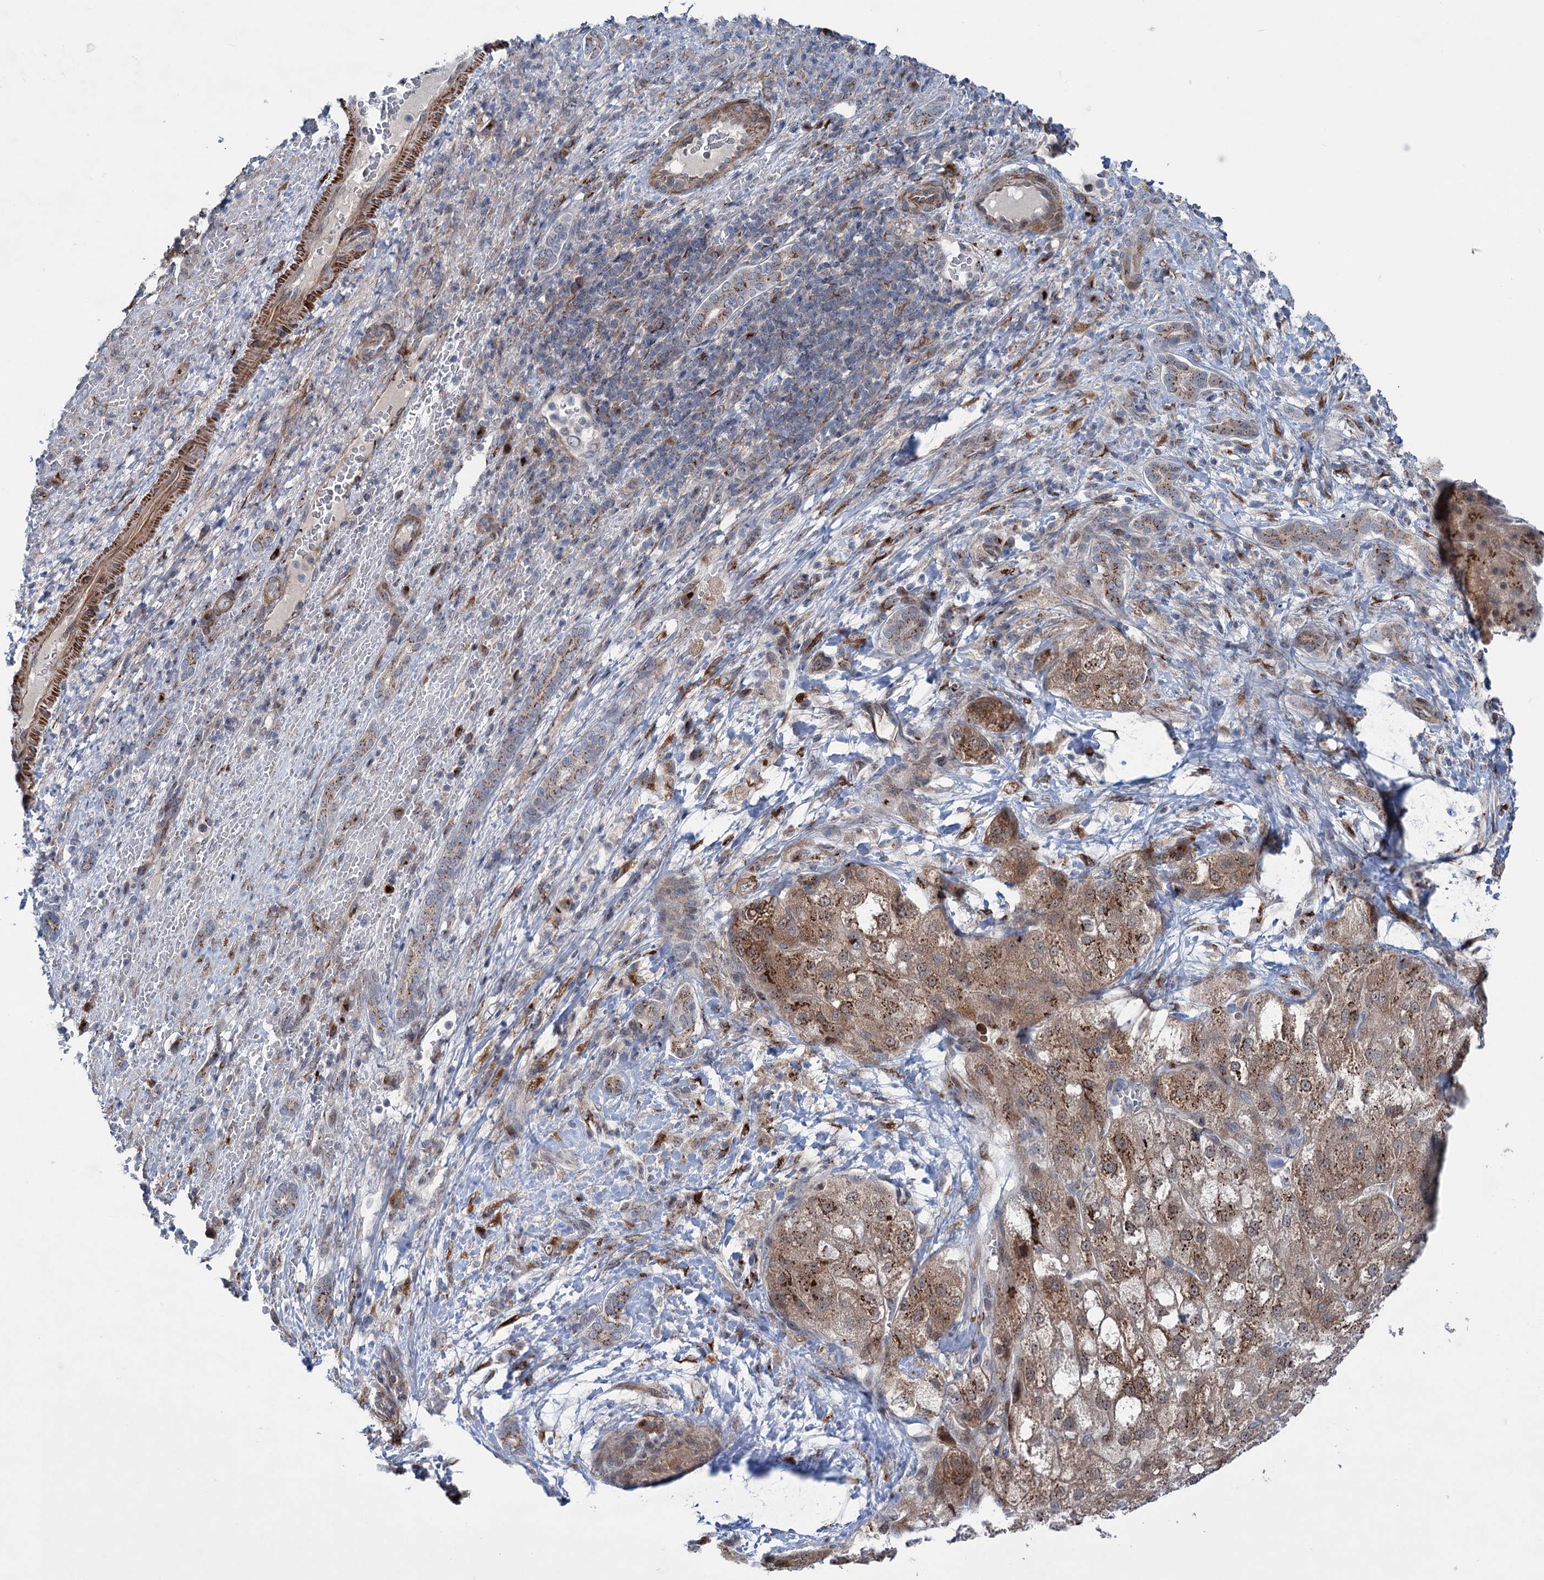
{"staining": {"intensity": "strong", "quantity": ">75%", "location": "cytoplasmic/membranous"}, "tissue": "liver cancer", "cell_type": "Tumor cells", "image_type": "cancer", "snomed": [{"axis": "morphology", "description": "Normal tissue, NOS"}, {"axis": "morphology", "description": "Carcinoma, Hepatocellular, NOS"}, {"axis": "topography", "description": "Liver"}], "caption": "A micrograph showing strong cytoplasmic/membranous positivity in about >75% of tumor cells in liver hepatocellular carcinoma, as visualized by brown immunohistochemical staining.", "gene": "ELP4", "patient": {"sex": "male", "age": 57}}